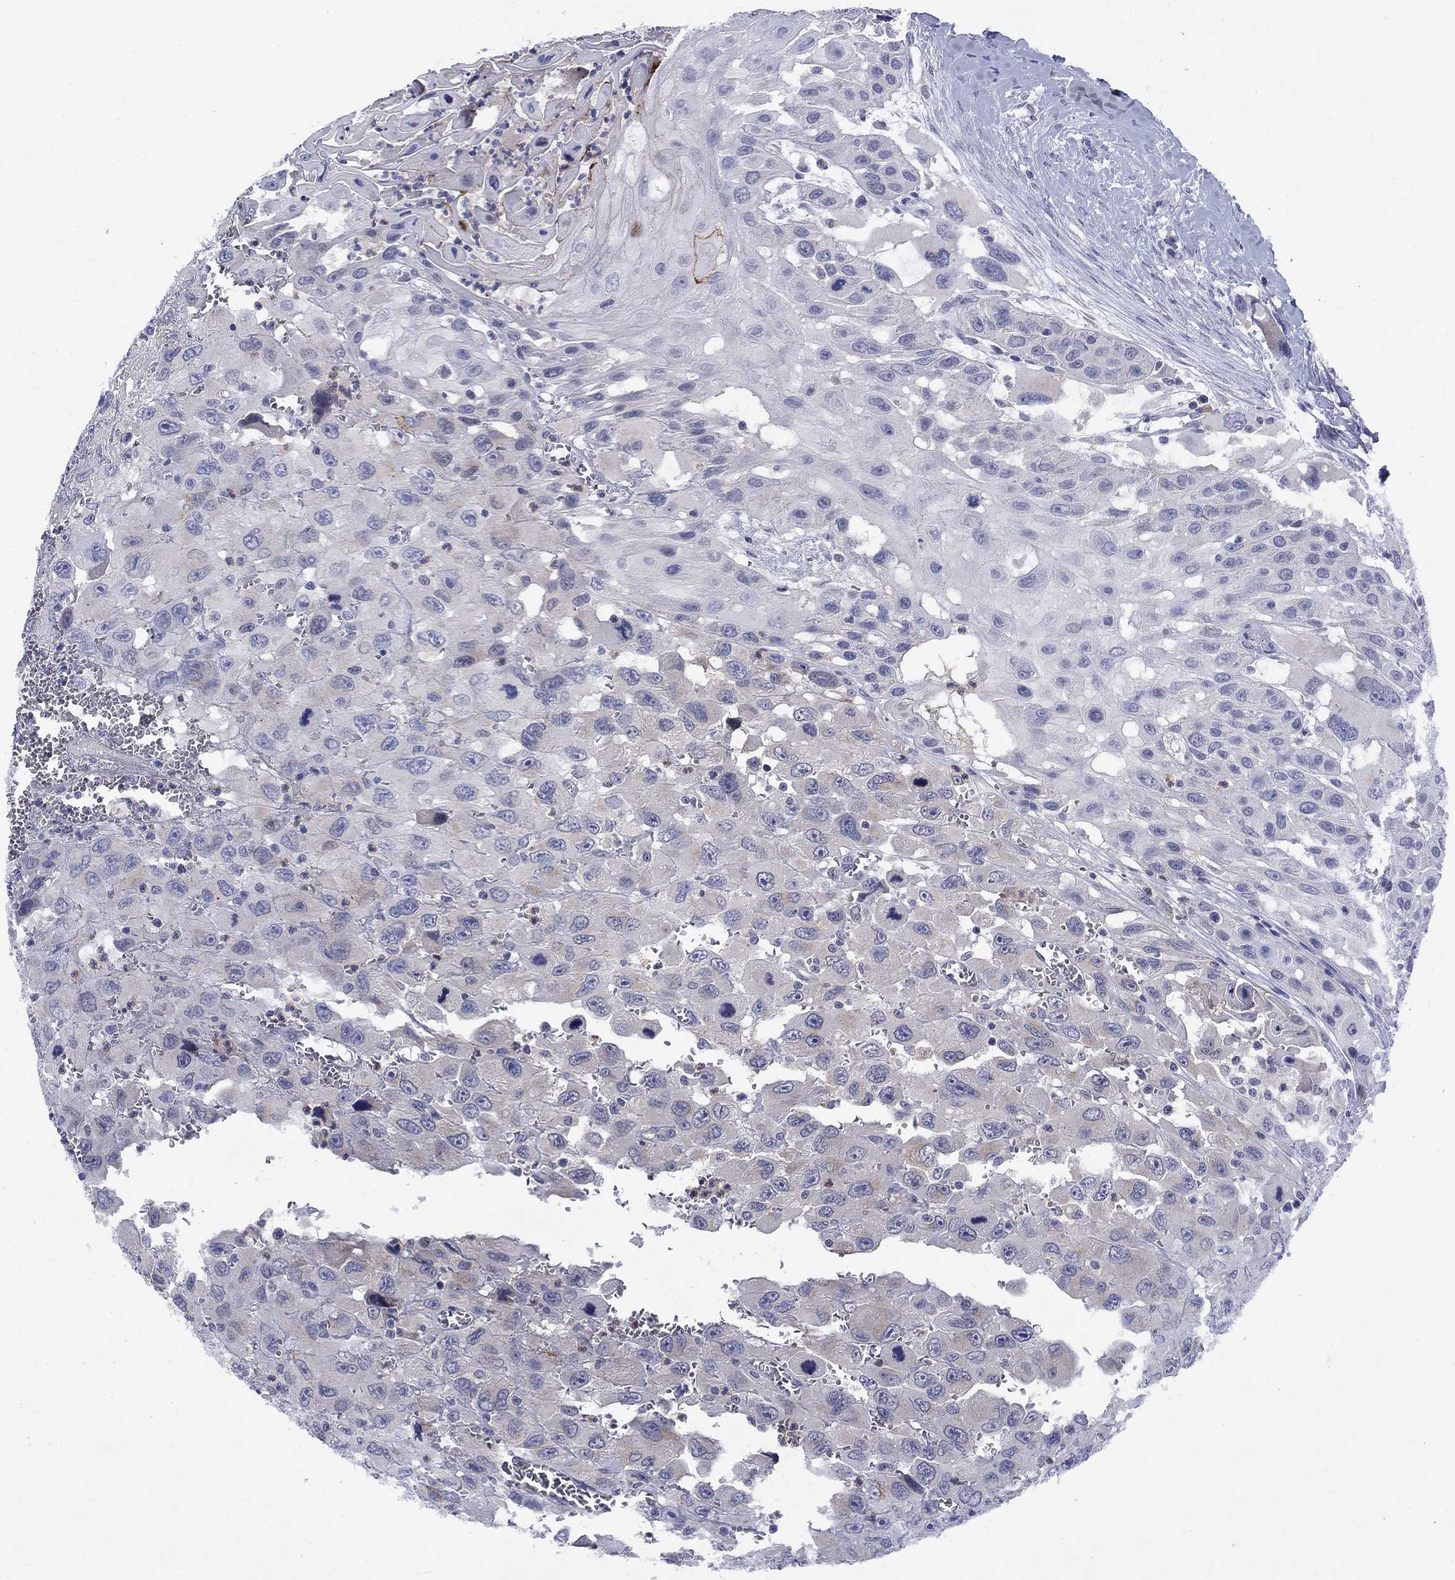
{"staining": {"intensity": "negative", "quantity": "none", "location": "none"}, "tissue": "head and neck cancer", "cell_type": "Tumor cells", "image_type": "cancer", "snomed": [{"axis": "morphology", "description": "Squamous cell carcinoma, NOS"}, {"axis": "morphology", "description": "Squamous cell carcinoma, metastatic, NOS"}, {"axis": "topography", "description": "Oral tissue"}, {"axis": "topography", "description": "Head-Neck"}], "caption": "A high-resolution micrograph shows immunohistochemistry (IHC) staining of head and neck cancer (metastatic squamous cell carcinoma), which exhibits no significant positivity in tumor cells.", "gene": "STAB2", "patient": {"sex": "female", "age": 85}}